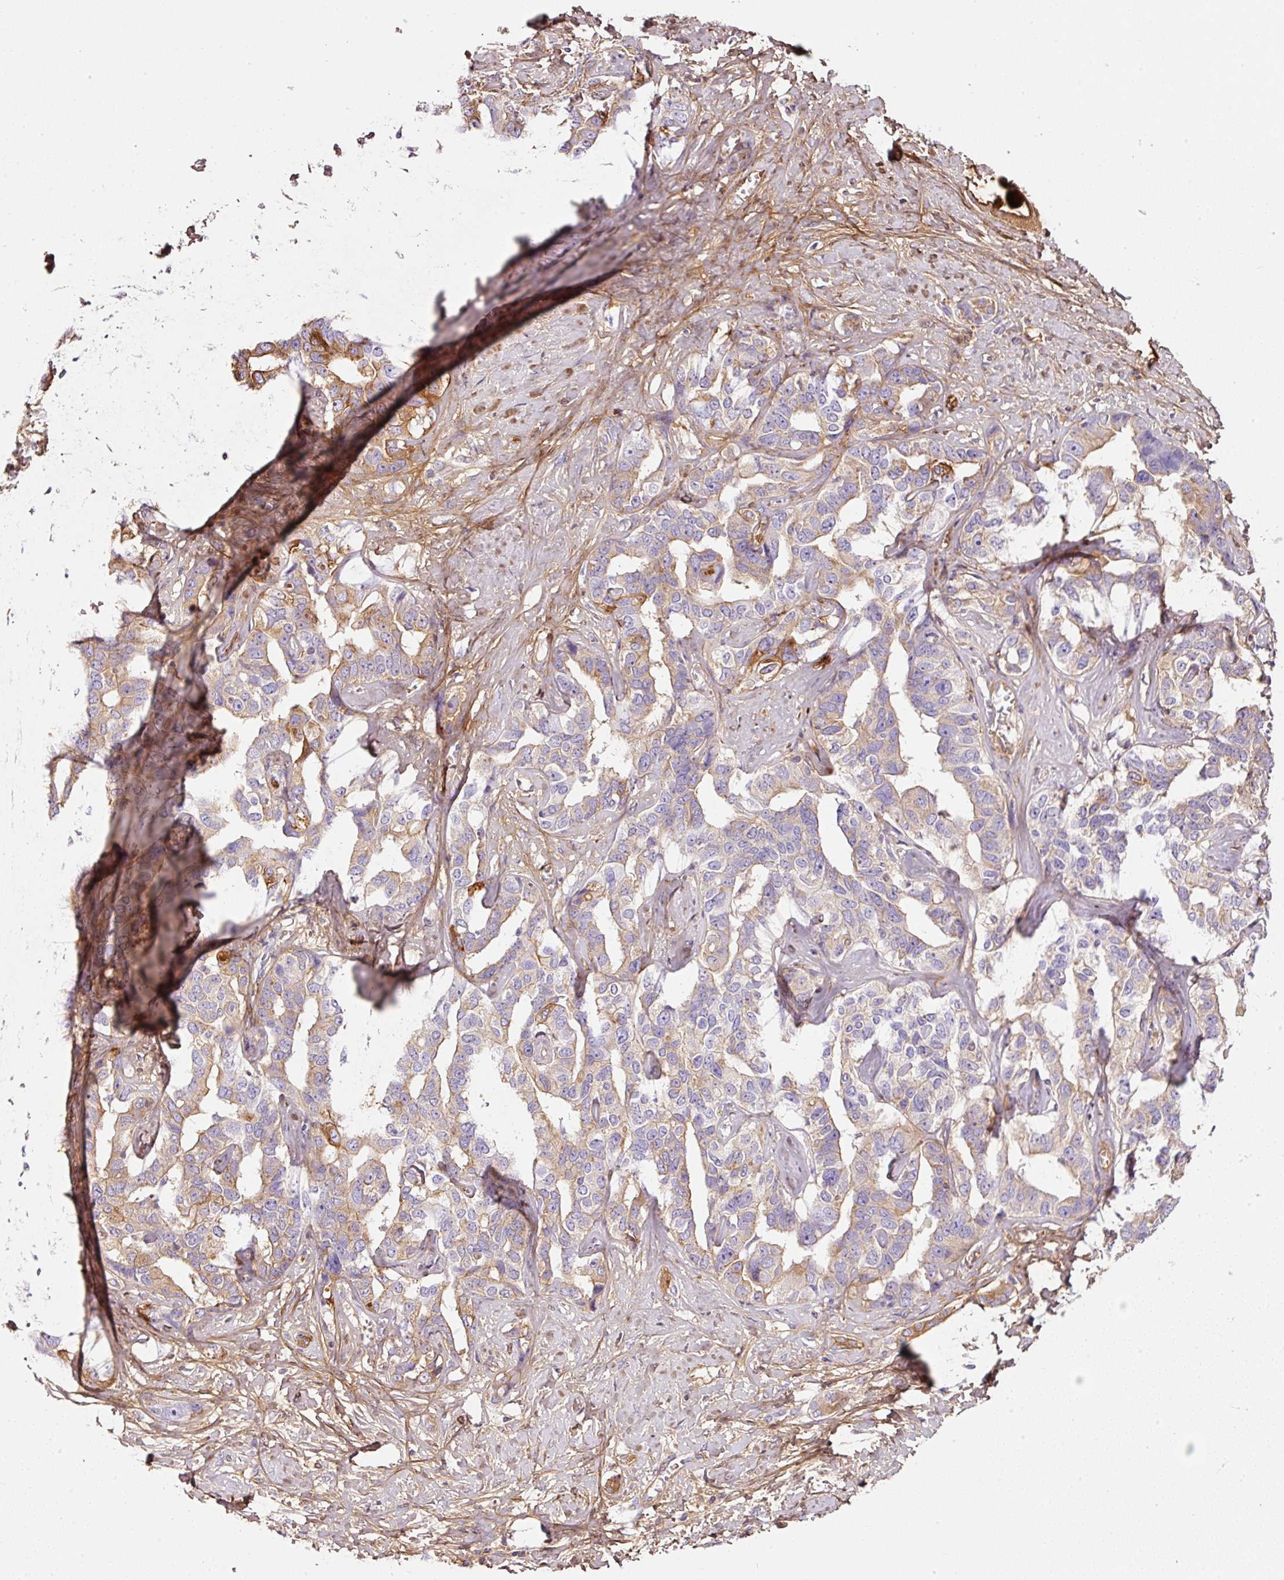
{"staining": {"intensity": "moderate", "quantity": "25%-75%", "location": "cytoplasmic/membranous"}, "tissue": "liver cancer", "cell_type": "Tumor cells", "image_type": "cancer", "snomed": [{"axis": "morphology", "description": "Cholangiocarcinoma"}, {"axis": "topography", "description": "Liver"}], "caption": "Brown immunohistochemical staining in cholangiocarcinoma (liver) shows moderate cytoplasmic/membranous staining in about 25%-75% of tumor cells. (DAB IHC, brown staining for protein, blue staining for nuclei).", "gene": "SOS2", "patient": {"sex": "male", "age": 59}}